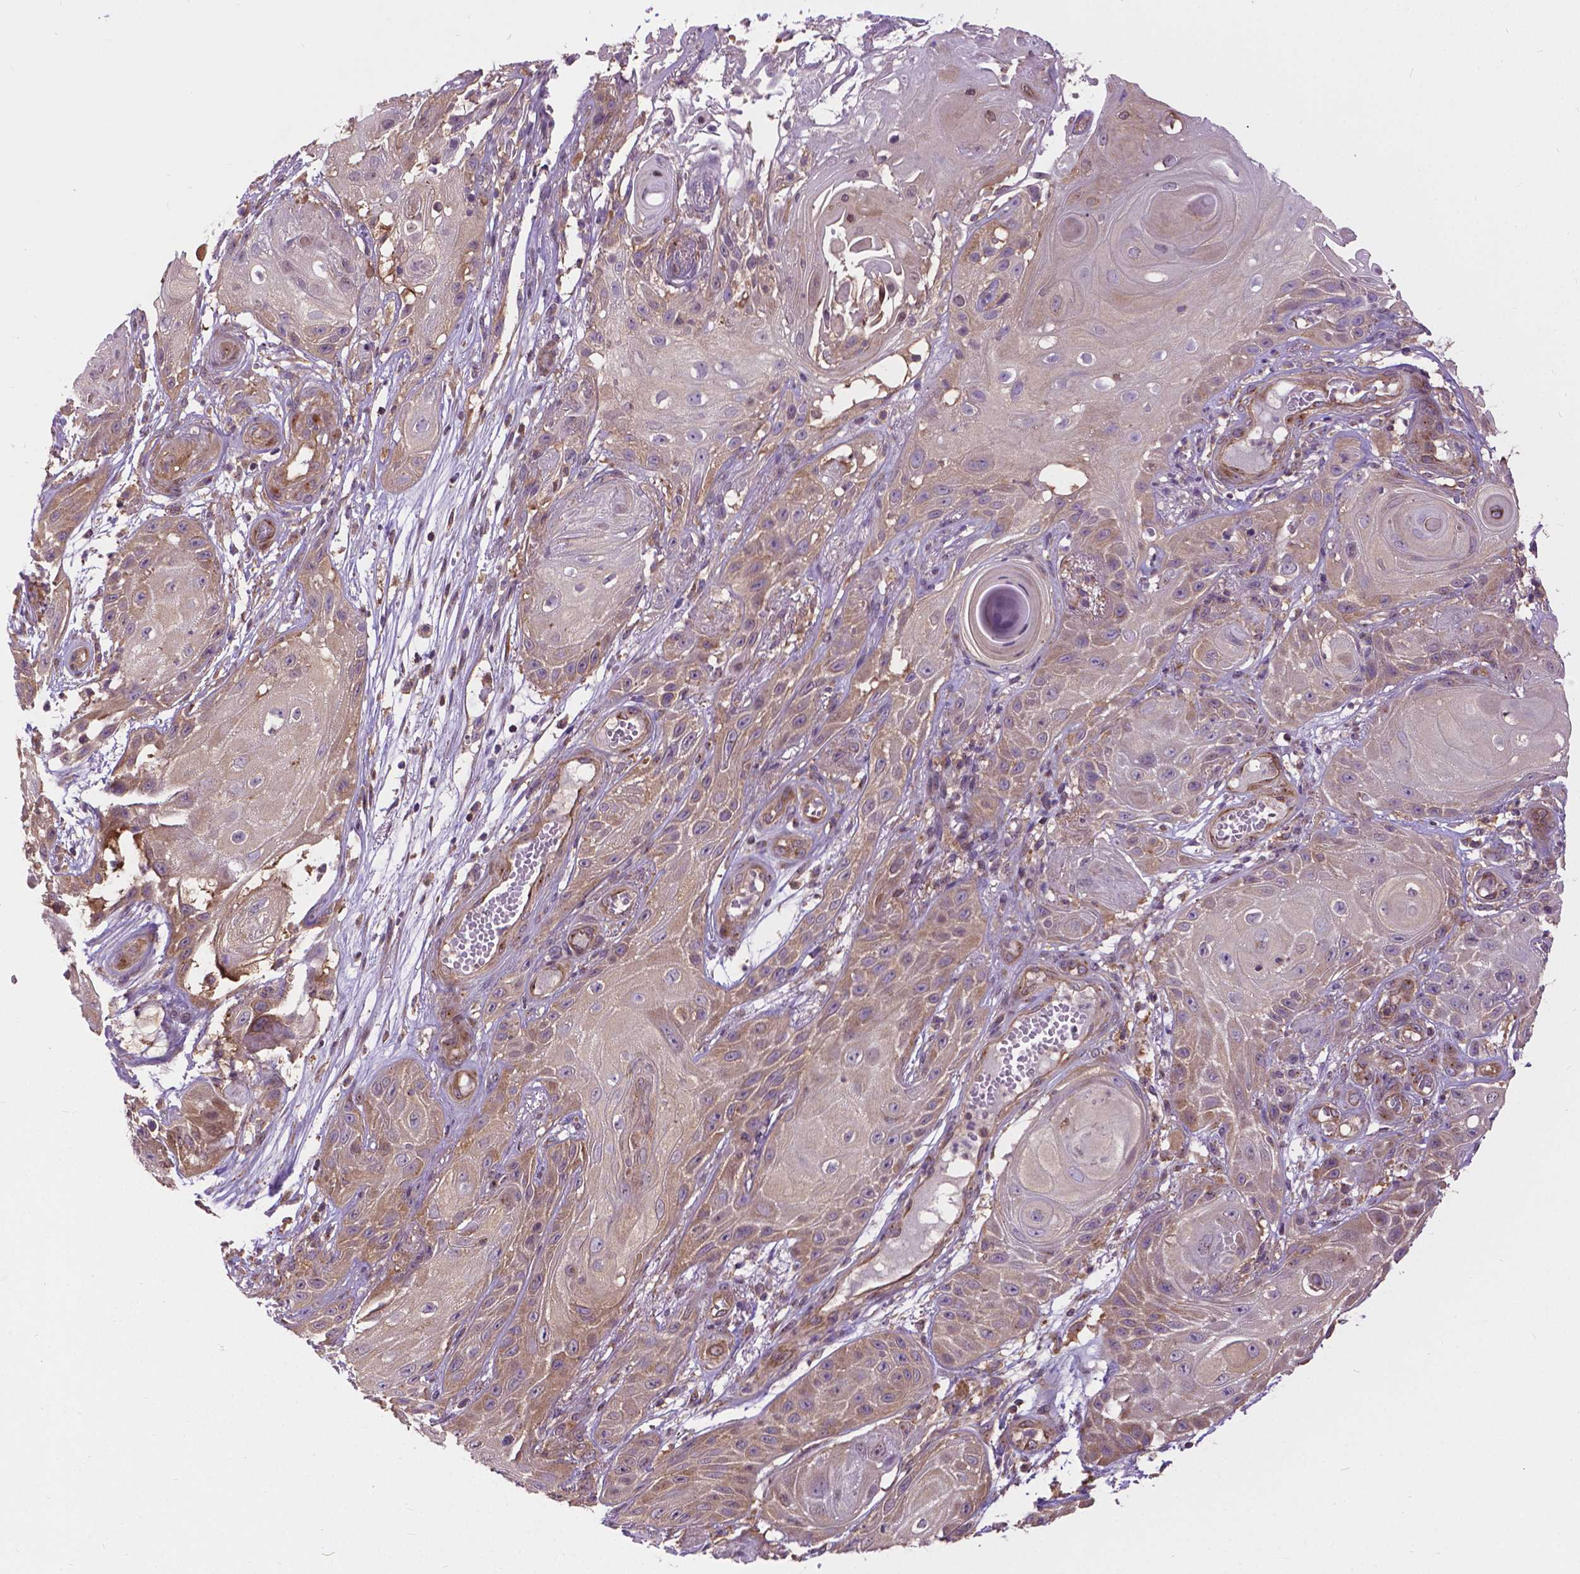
{"staining": {"intensity": "moderate", "quantity": "25%-75%", "location": "cytoplasmic/membranous"}, "tissue": "skin cancer", "cell_type": "Tumor cells", "image_type": "cancer", "snomed": [{"axis": "morphology", "description": "Squamous cell carcinoma, NOS"}, {"axis": "topography", "description": "Skin"}], "caption": "About 25%-75% of tumor cells in human skin cancer show moderate cytoplasmic/membranous protein expression as visualized by brown immunohistochemical staining.", "gene": "MZT1", "patient": {"sex": "male", "age": 62}}